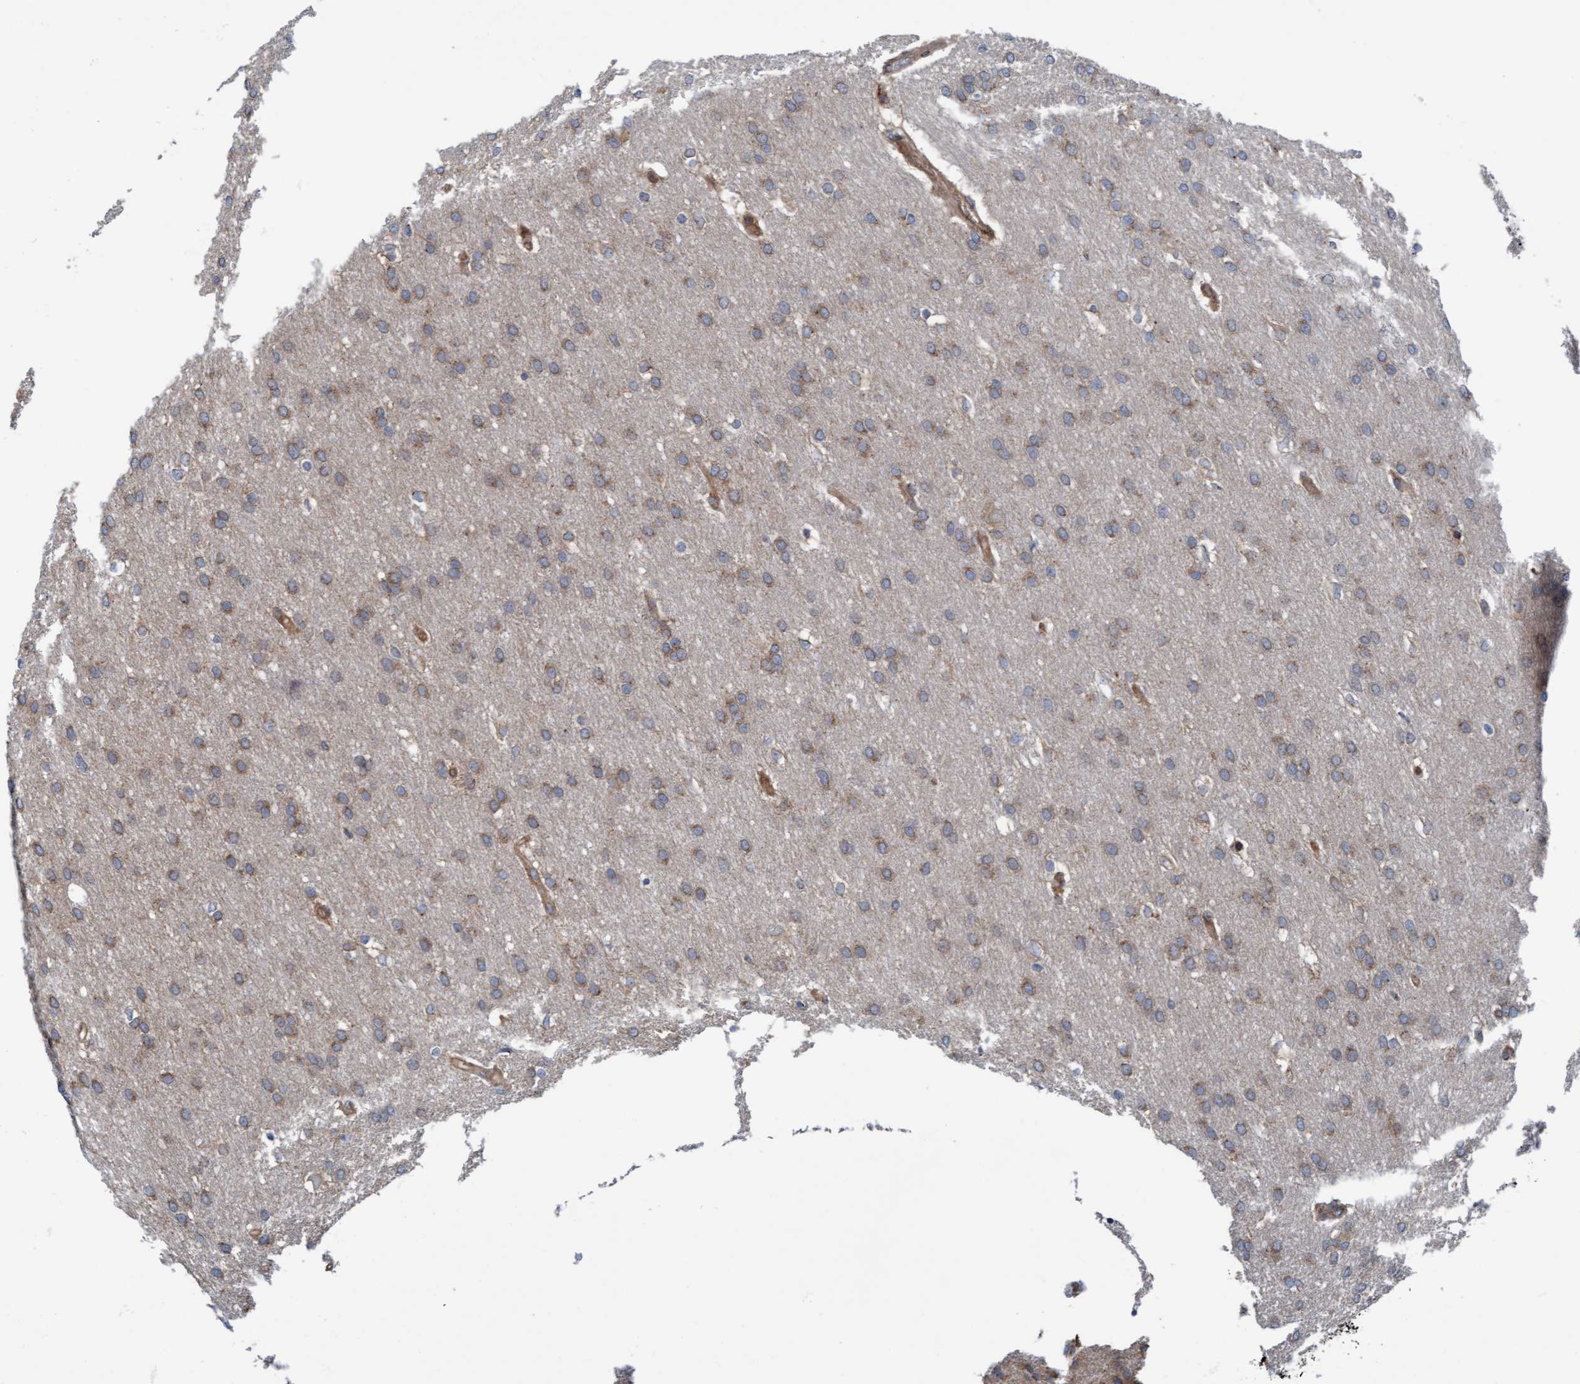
{"staining": {"intensity": "weak", "quantity": ">75%", "location": "cytoplasmic/membranous"}, "tissue": "glioma", "cell_type": "Tumor cells", "image_type": "cancer", "snomed": [{"axis": "morphology", "description": "Glioma, malignant, Low grade"}, {"axis": "topography", "description": "Brain"}], "caption": "An immunohistochemistry (IHC) photomicrograph of neoplastic tissue is shown. Protein staining in brown shows weak cytoplasmic/membranous positivity in low-grade glioma (malignant) within tumor cells. The staining was performed using DAB (3,3'-diaminobenzidine), with brown indicating positive protein expression. Nuclei are stained blue with hematoxylin.", "gene": "RAP1GAP2", "patient": {"sex": "female", "age": 37}}